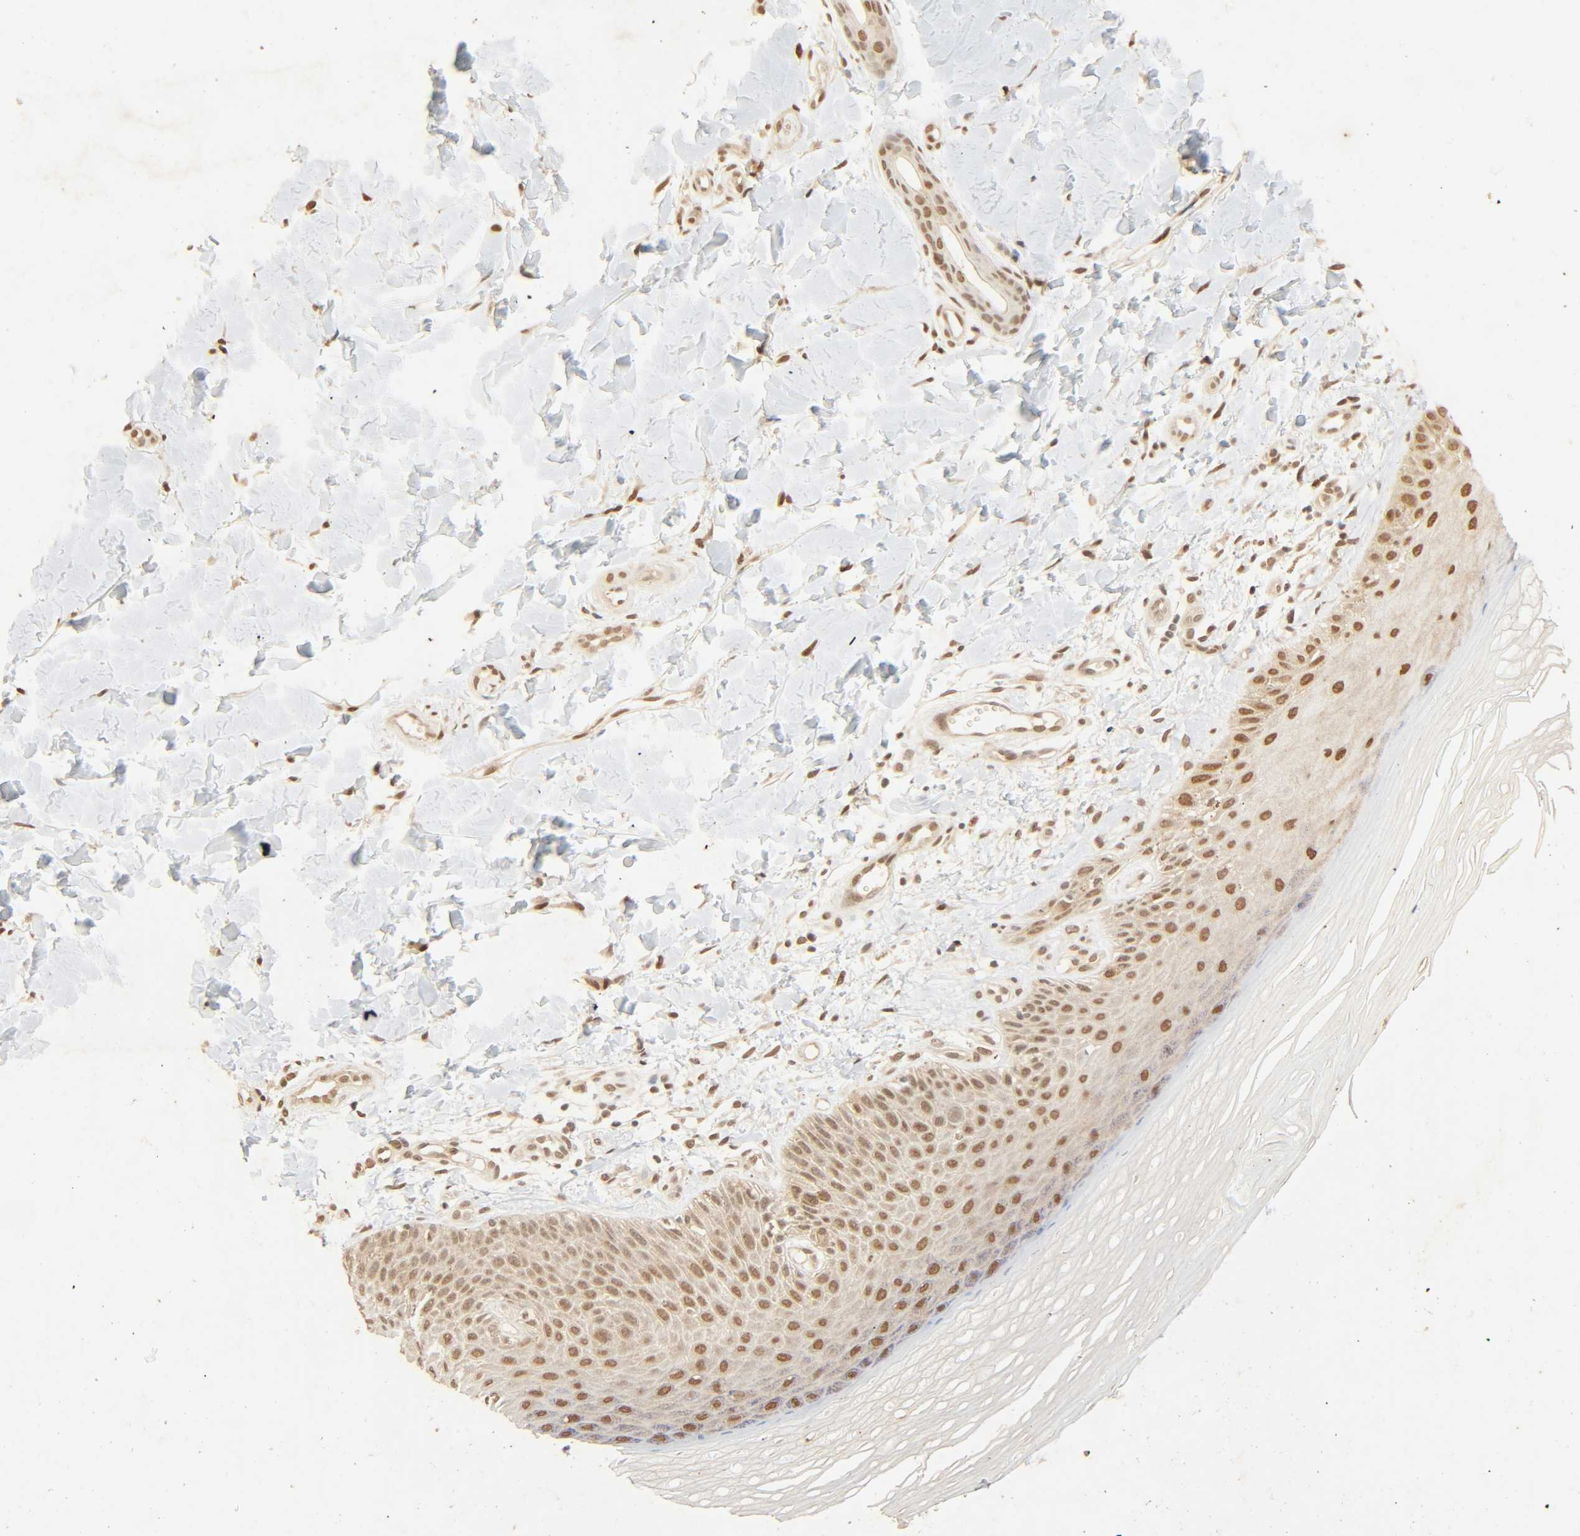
{"staining": {"intensity": "moderate", "quantity": ">75%", "location": "cytoplasmic/membranous,nuclear"}, "tissue": "skin", "cell_type": "Fibroblasts", "image_type": "normal", "snomed": [{"axis": "morphology", "description": "Normal tissue, NOS"}, {"axis": "topography", "description": "Skin"}], "caption": "Human skin stained for a protein (brown) displays moderate cytoplasmic/membranous,nuclear positive positivity in approximately >75% of fibroblasts.", "gene": "UBC", "patient": {"sex": "male", "age": 26}}